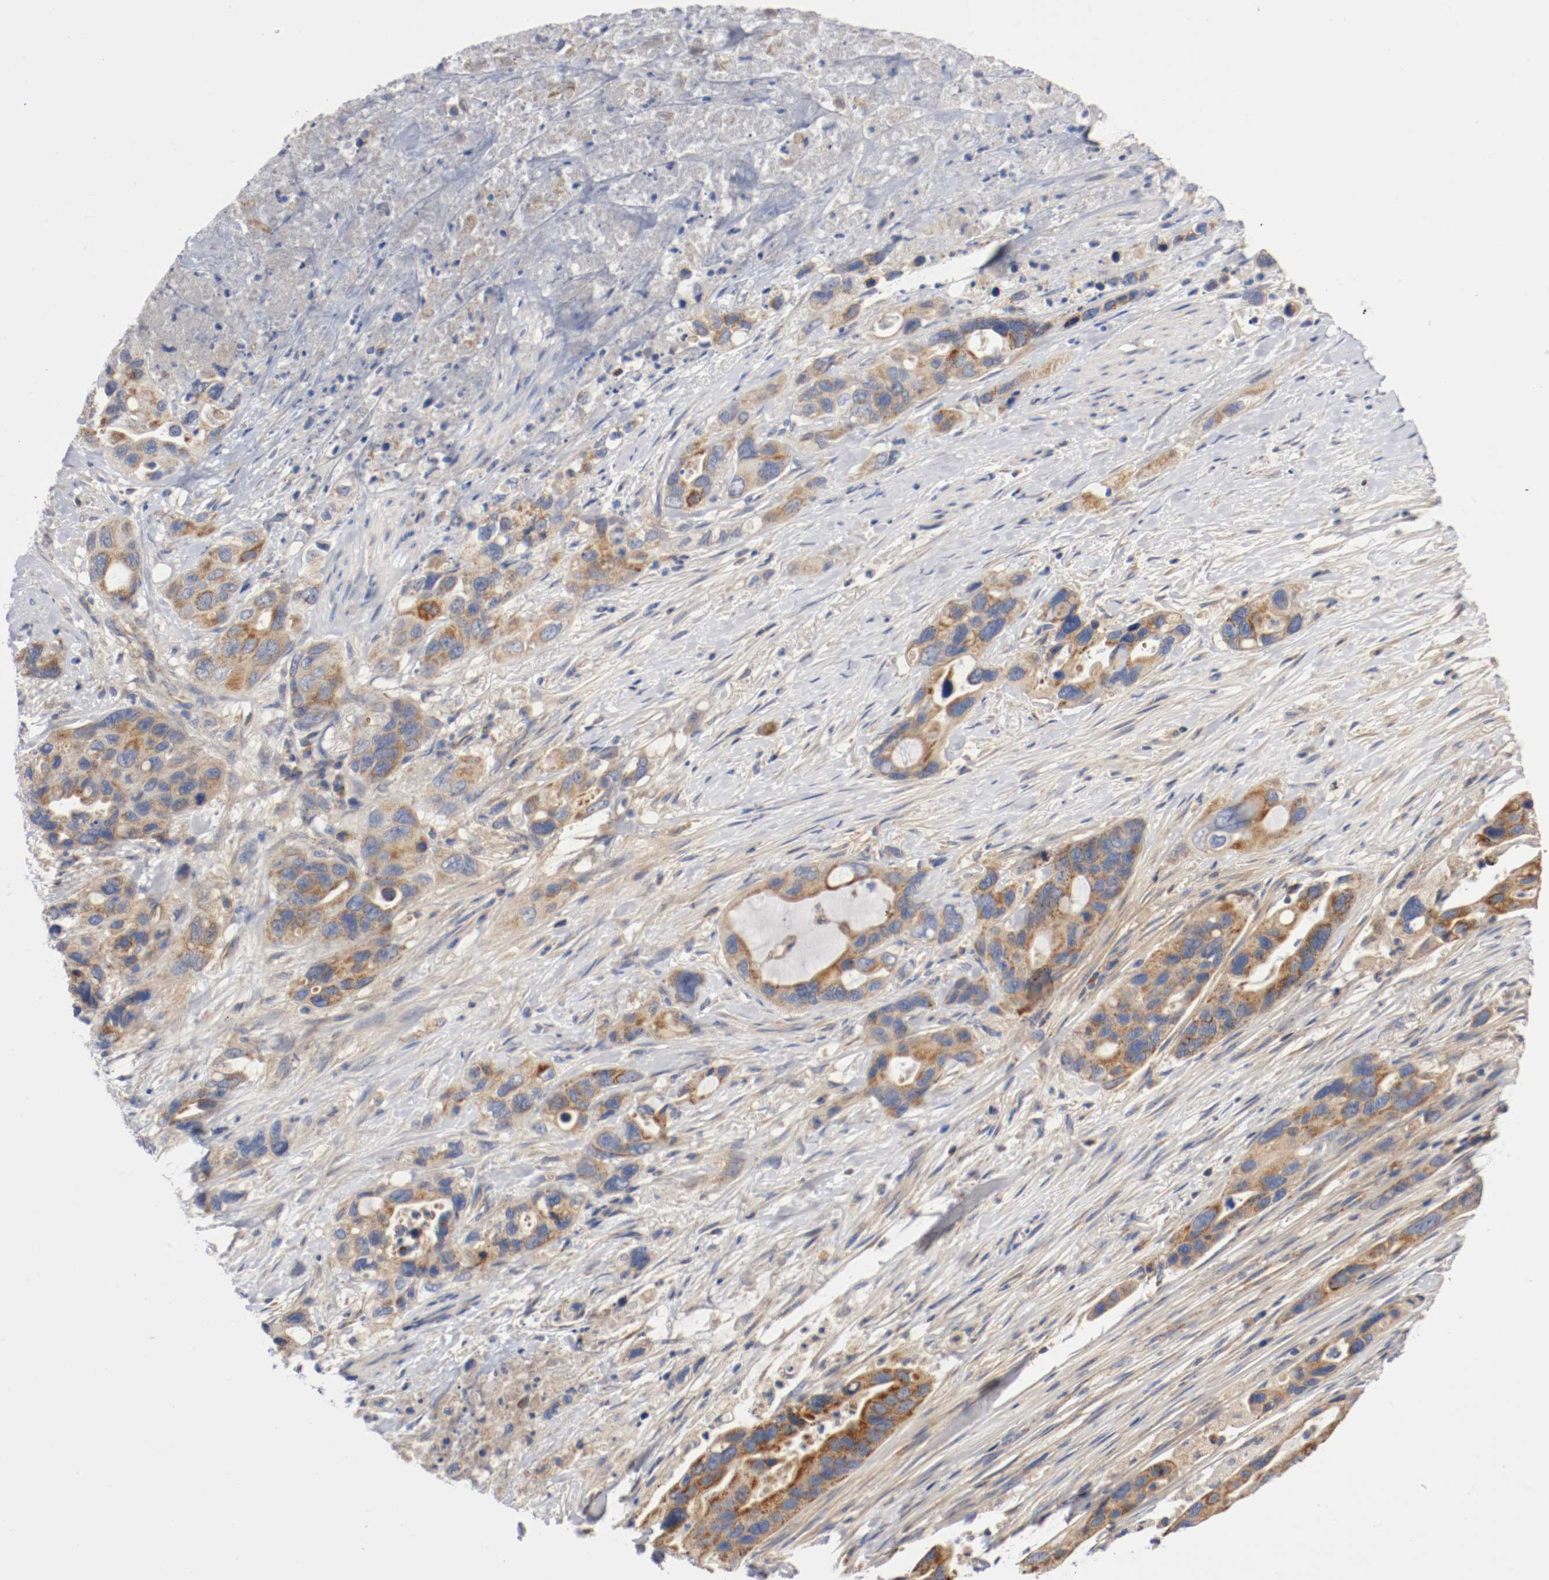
{"staining": {"intensity": "moderate", "quantity": ">75%", "location": "cytoplasmic/membranous"}, "tissue": "pancreatic cancer", "cell_type": "Tumor cells", "image_type": "cancer", "snomed": [{"axis": "morphology", "description": "Adenocarcinoma, NOS"}, {"axis": "topography", "description": "Pancreas"}], "caption": "Immunohistochemistry histopathology image of neoplastic tissue: pancreatic cancer (adenocarcinoma) stained using IHC demonstrates medium levels of moderate protein expression localized specifically in the cytoplasmic/membranous of tumor cells, appearing as a cytoplasmic/membranous brown color.", "gene": "PCSK6", "patient": {"sex": "female", "age": 71}}